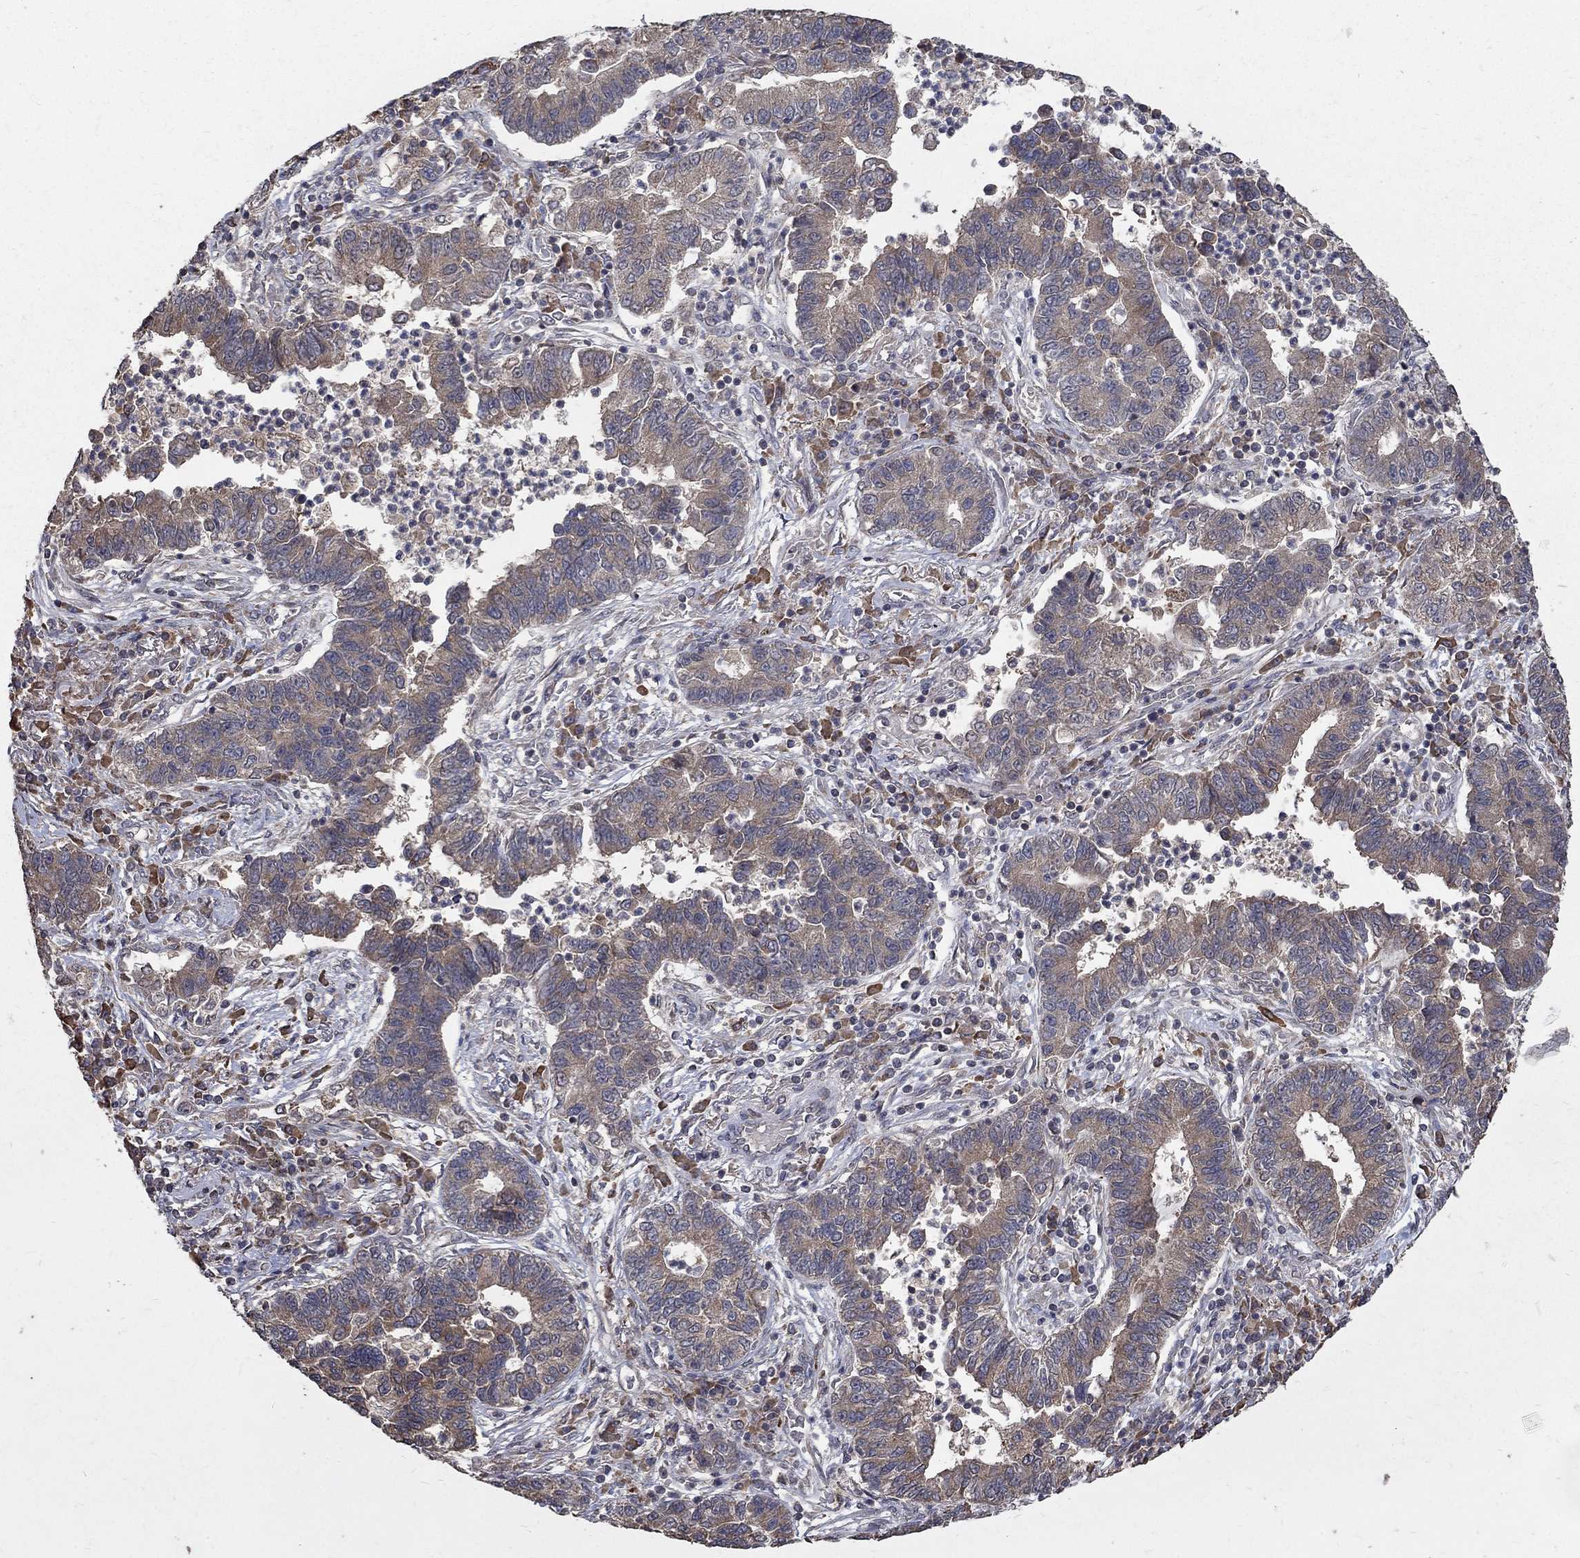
{"staining": {"intensity": "weak", "quantity": ">75%", "location": "cytoplasmic/membranous"}, "tissue": "lung cancer", "cell_type": "Tumor cells", "image_type": "cancer", "snomed": [{"axis": "morphology", "description": "Adenocarcinoma, NOS"}, {"axis": "topography", "description": "Lung"}], "caption": "Tumor cells demonstrate low levels of weak cytoplasmic/membranous expression in approximately >75% of cells in human lung cancer.", "gene": "C17orf75", "patient": {"sex": "female", "age": 57}}